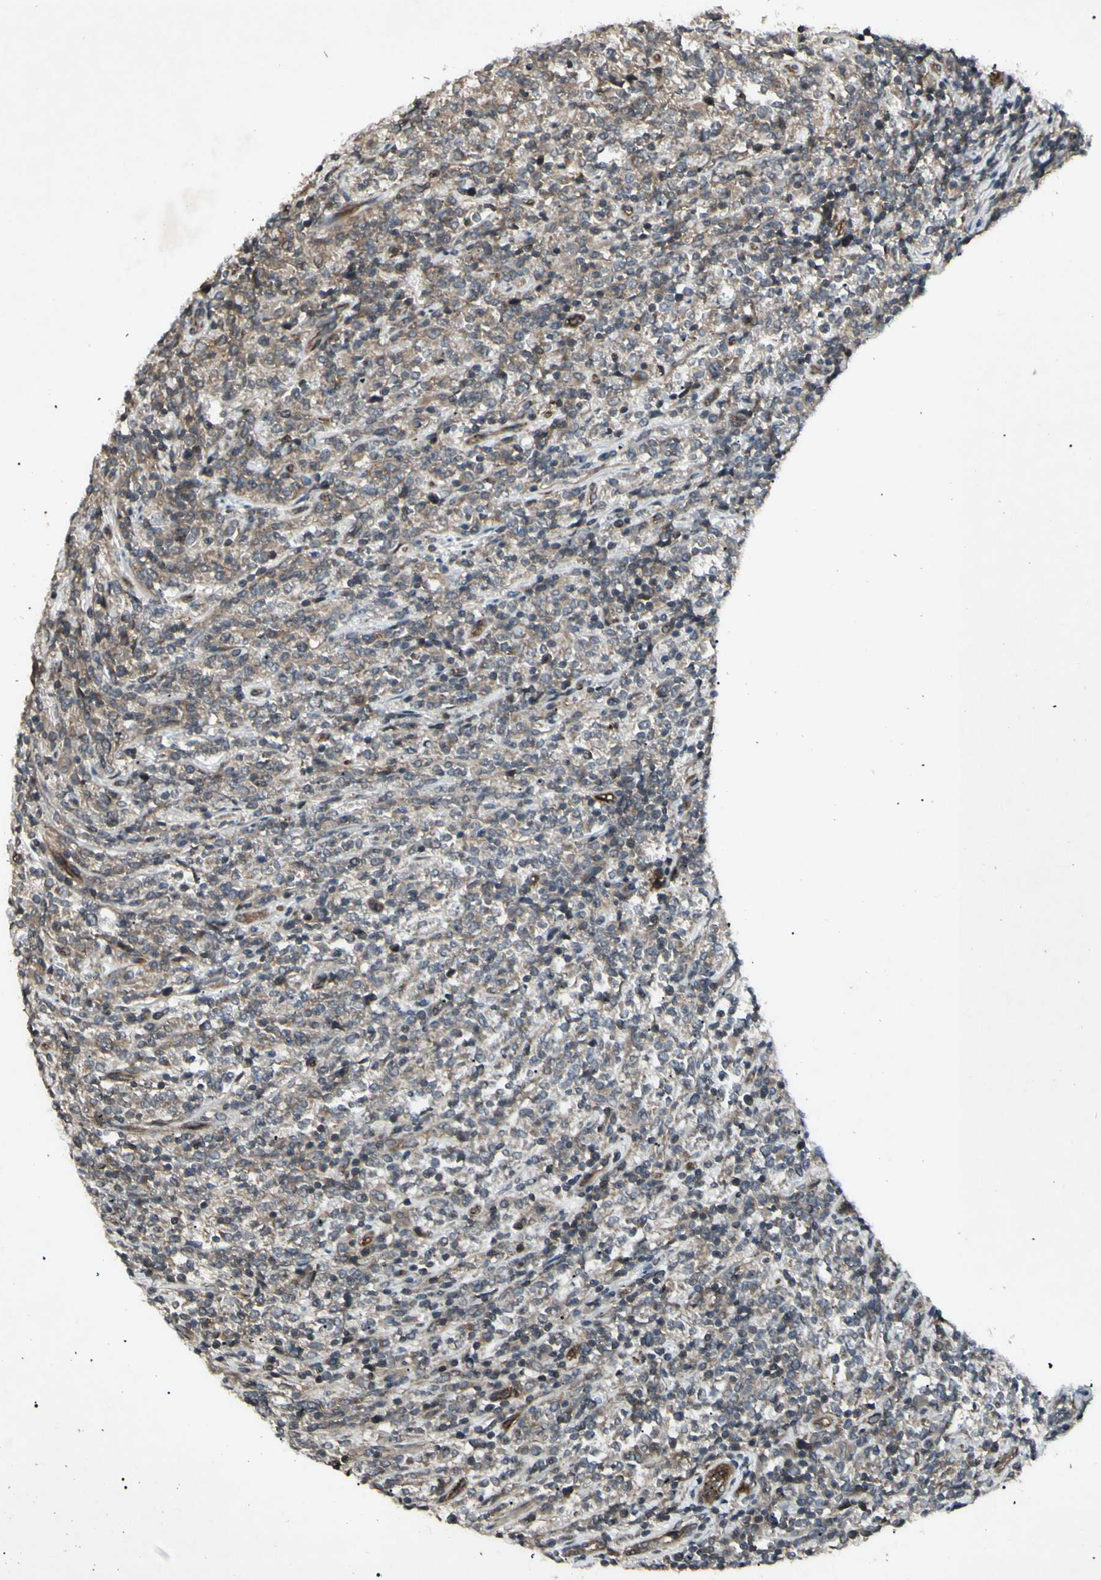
{"staining": {"intensity": "weak", "quantity": "25%-75%", "location": "cytoplasmic/membranous"}, "tissue": "lymphoma", "cell_type": "Tumor cells", "image_type": "cancer", "snomed": [{"axis": "morphology", "description": "Malignant lymphoma, non-Hodgkin's type, High grade"}, {"axis": "topography", "description": "Soft tissue"}], "caption": "Tumor cells exhibit weak cytoplasmic/membranous staining in about 25%-75% of cells in lymphoma. (brown staining indicates protein expression, while blue staining denotes nuclei).", "gene": "JAG1", "patient": {"sex": "male", "age": 18}}